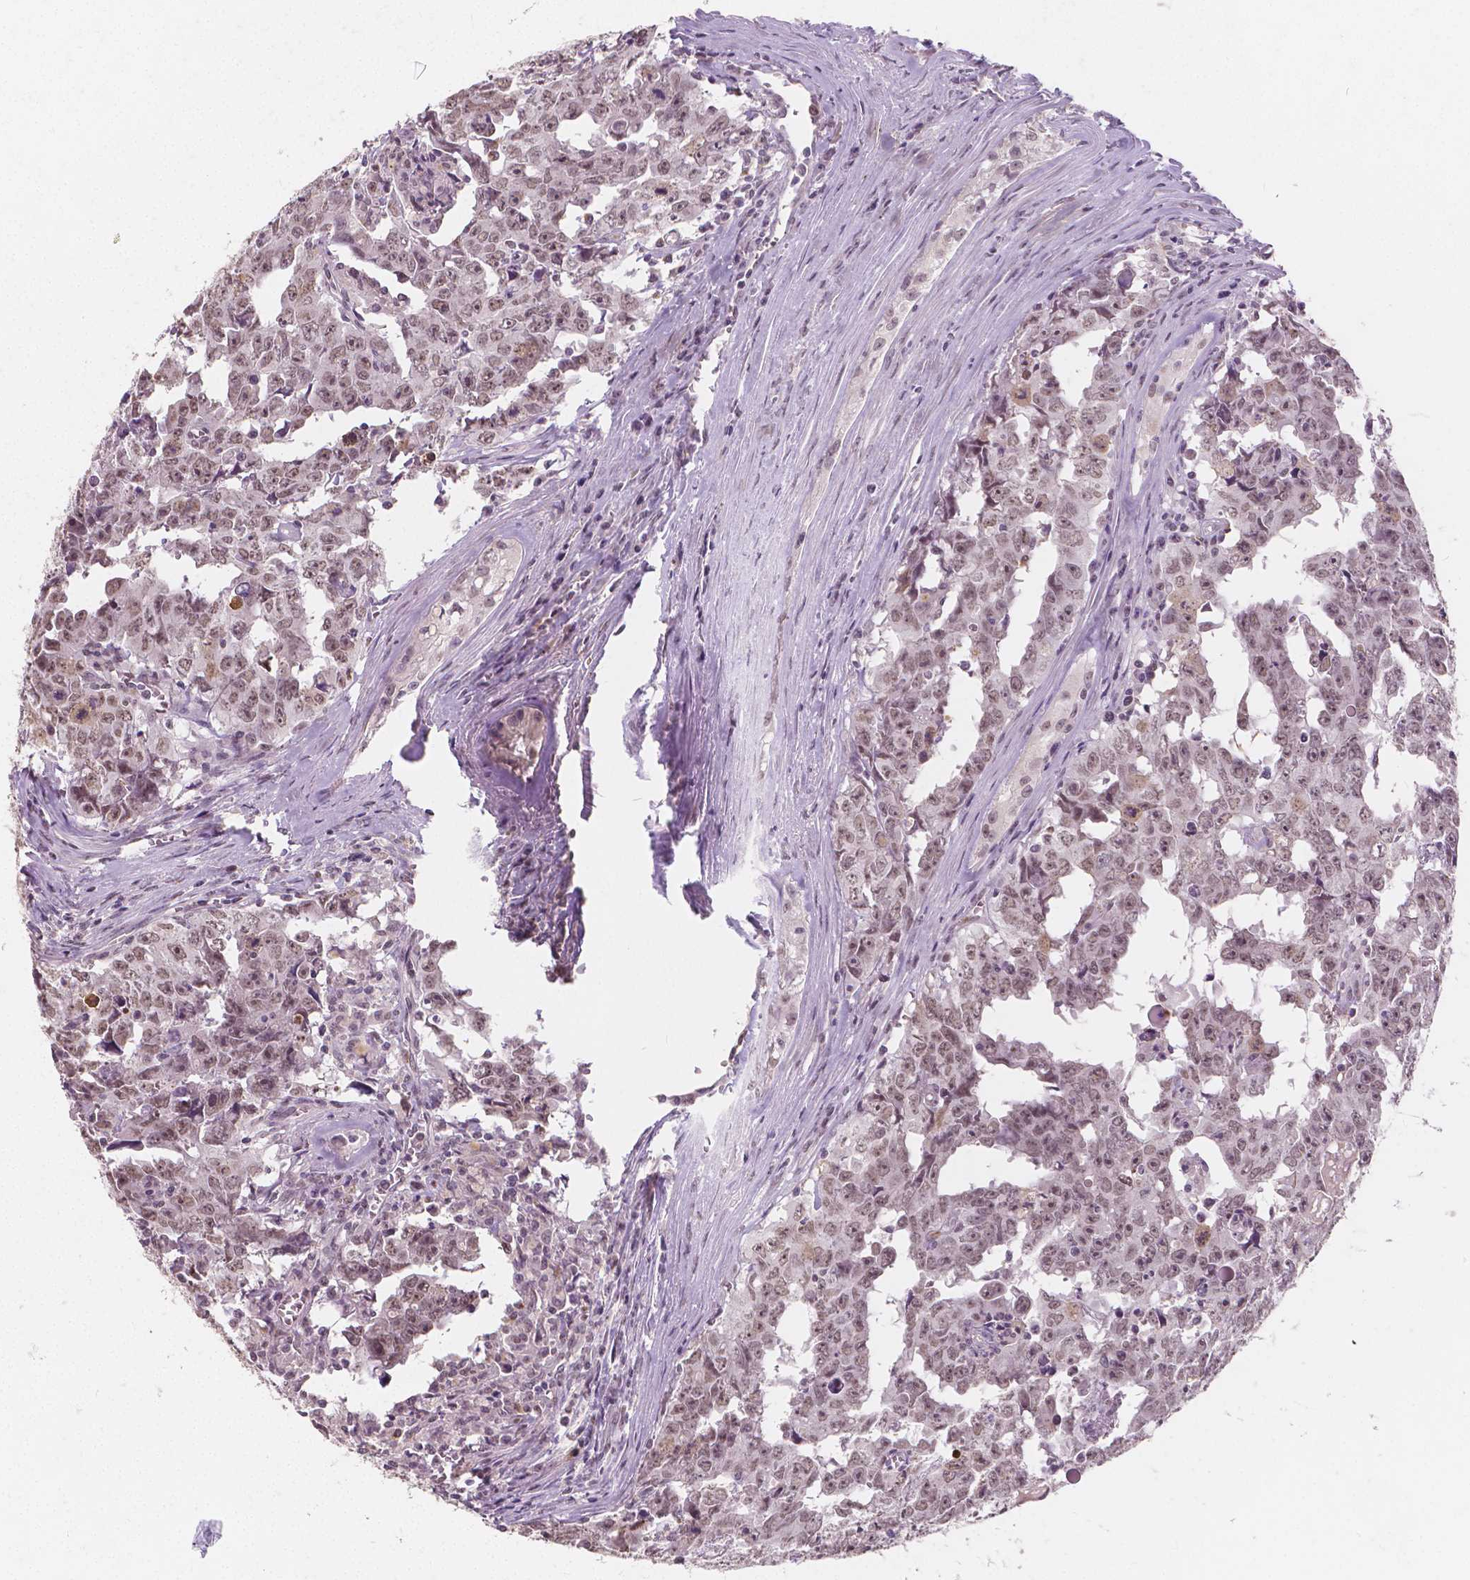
{"staining": {"intensity": "weak", "quantity": ">75%", "location": "nuclear"}, "tissue": "testis cancer", "cell_type": "Tumor cells", "image_type": "cancer", "snomed": [{"axis": "morphology", "description": "Carcinoma, Embryonal, NOS"}, {"axis": "topography", "description": "Testis"}], "caption": "Weak nuclear expression for a protein is identified in approximately >75% of tumor cells of embryonal carcinoma (testis) using immunohistochemistry (IHC).", "gene": "NOLC1", "patient": {"sex": "male", "age": 22}}